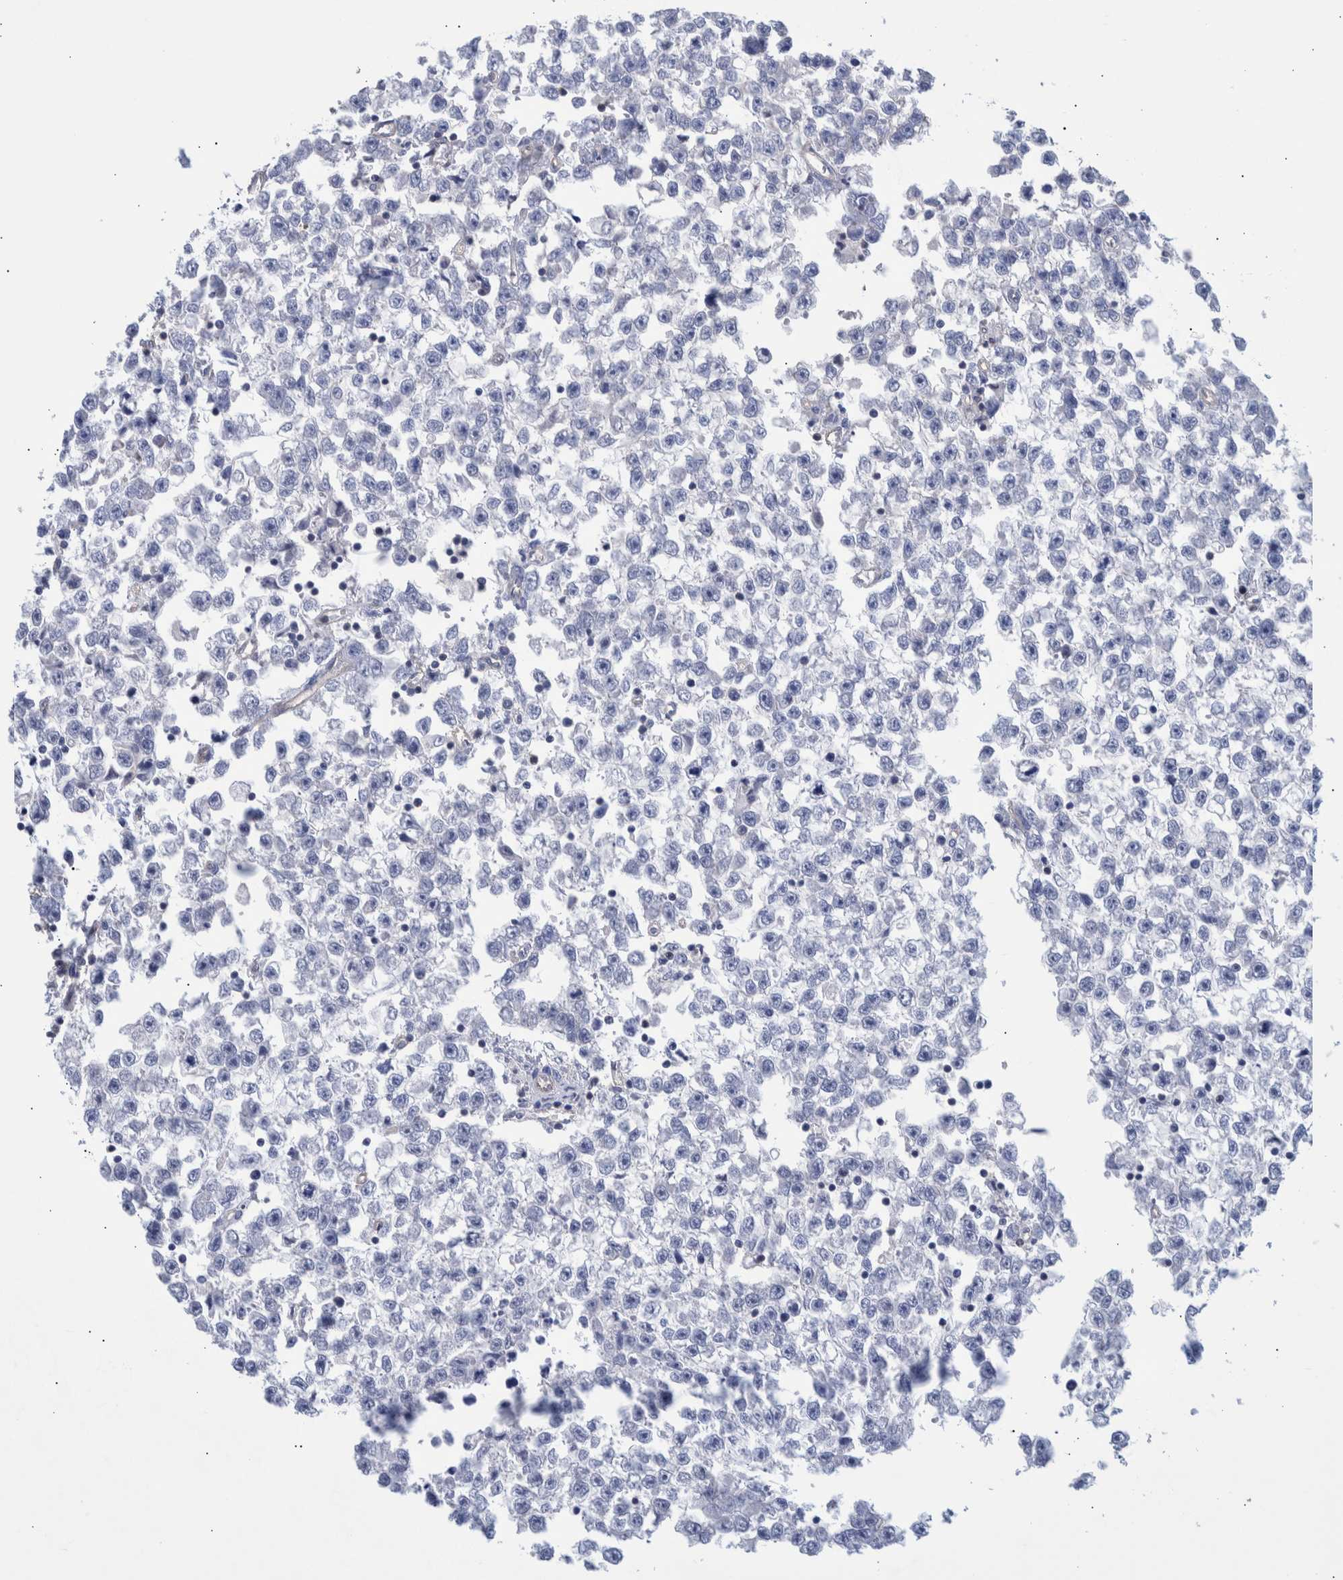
{"staining": {"intensity": "negative", "quantity": "none", "location": "none"}, "tissue": "testis cancer", "cell_type": "Tumor cells", "image_type": "cancer", "snomed": [{"axis": "morphology", "description": "Seminoma, NOS"}, {"axis": "morphology", "description": "Carcinoma, Embryonal, NOS"}, {"axis": "topography", "description": "Testis"}], "caption": "Protein analysis of testis cancer (embryonal carcinoma) demonstrates no significant staining in tumor cells.", "gene": "PPP3CC", "patient": {"sex": "male", "age": 51}}